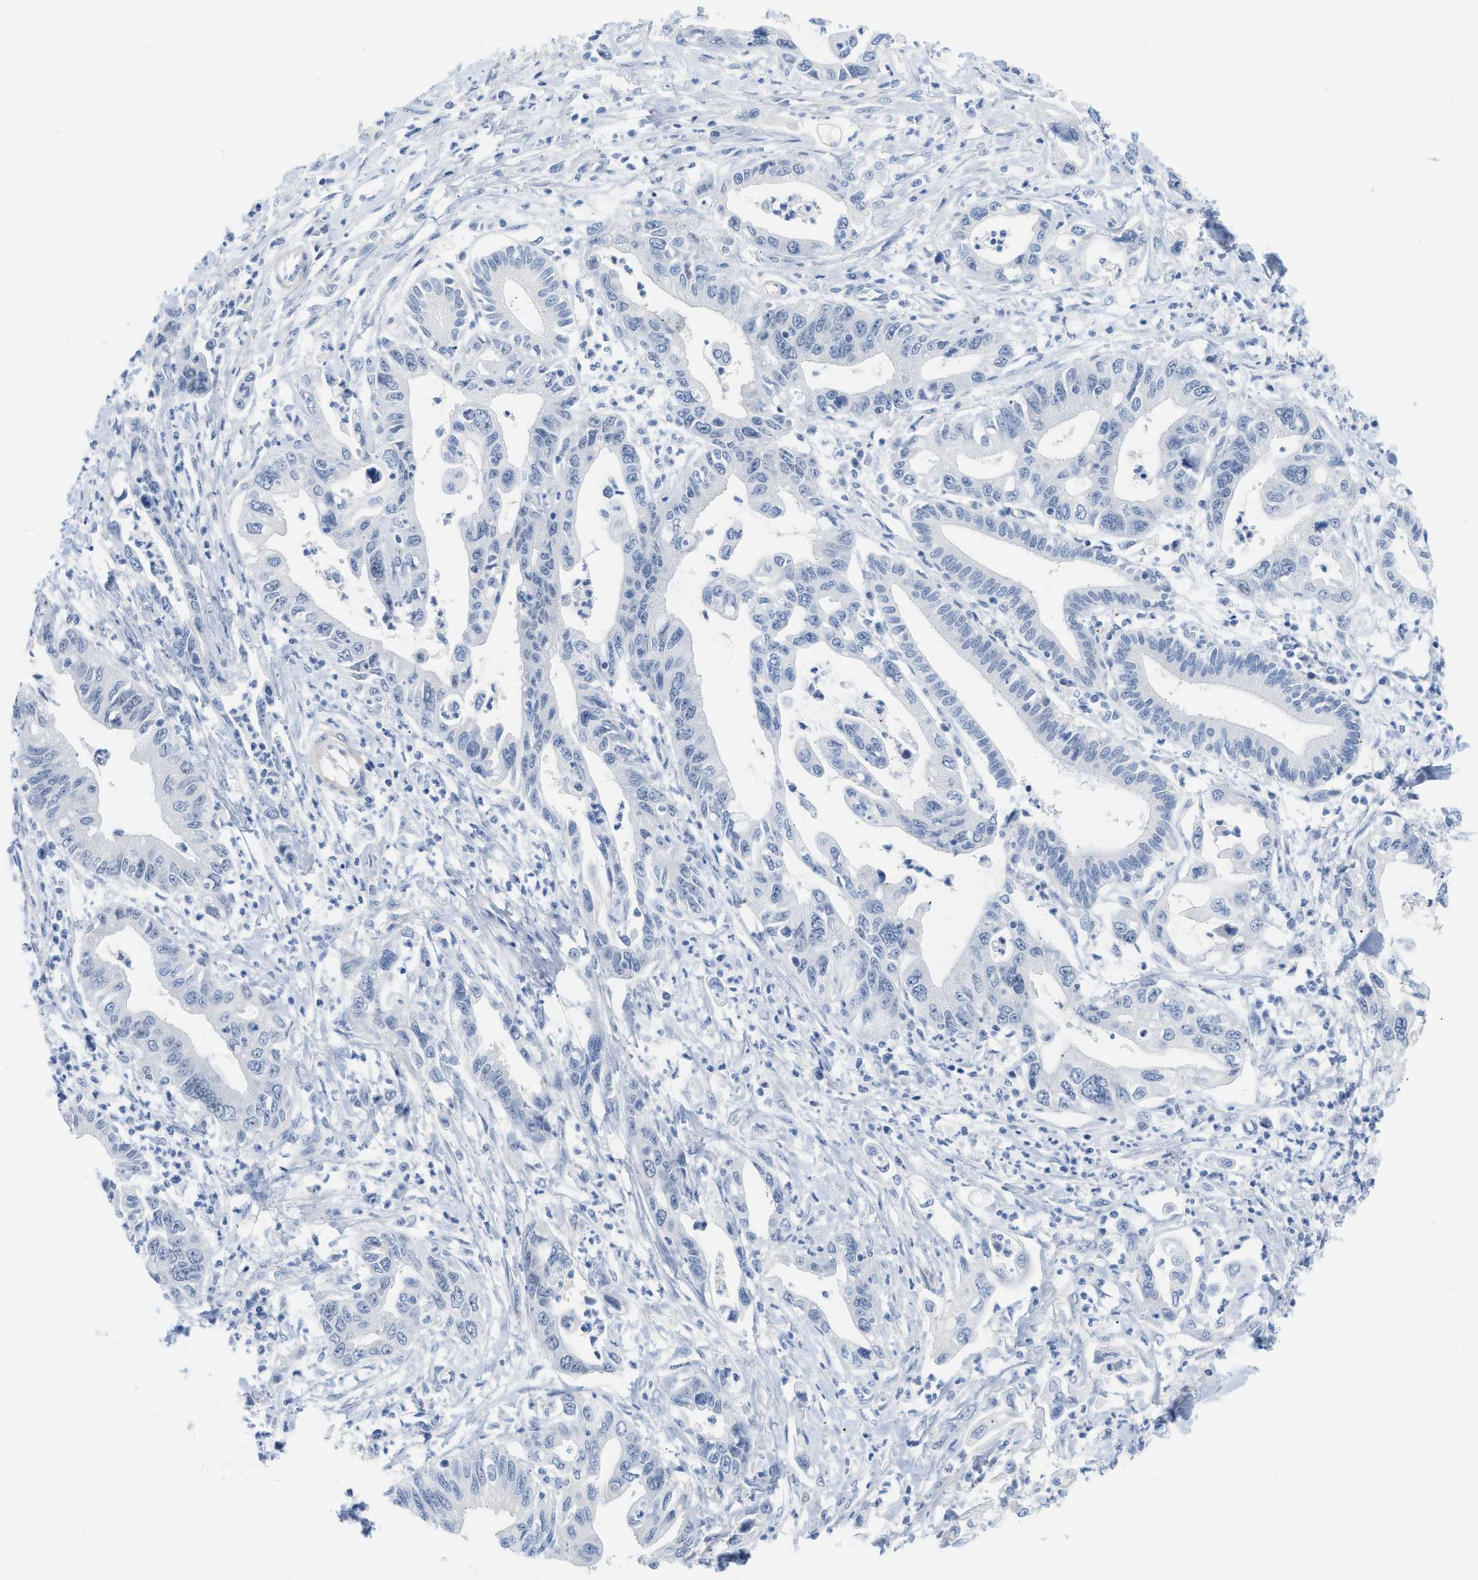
{"staining": {"intensity": "negative", "quantity": "none", "location": "none"}, "tissue": "pancreatic cancer", "cell_type": "Tumor cells", "image_type": "cancer", "snomed": [{"axis": "morphology", "description": "Adenocarcinoma, NOS"}, {"axis": "topography", "description": "Pancreas"}], "caption": "Tumor cells are negative for protein expression in human pancreatic adenocarcinoma.", "gene": "HLTF", "patient": {"sex": "male", "age": 56}}